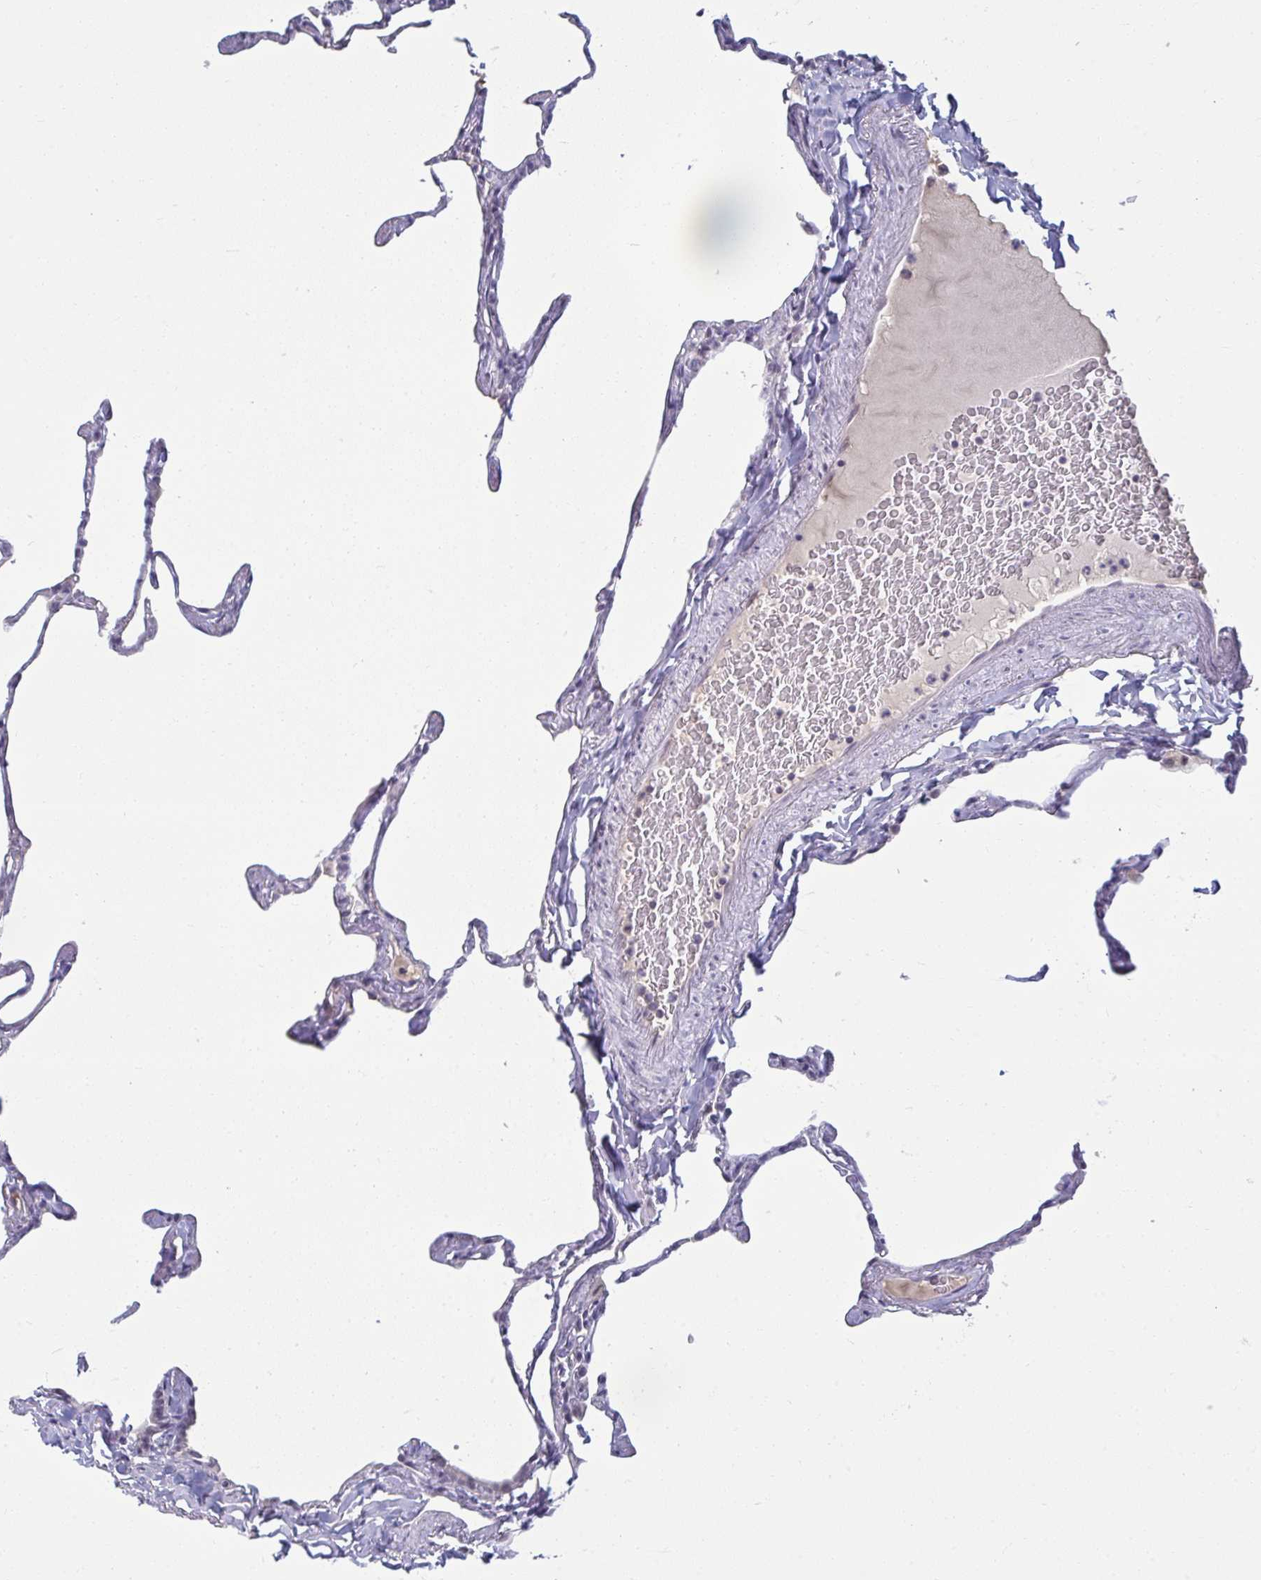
{"staining": {"intensity": "negative", "quantity": "none", "location": "none"}, "tissue": "lung", "cell_type": "Alveolar cells", "image_type": "normal", "snomed": [{"axis": "morphology", "description": "Normal tissue, NOS"}, {"axis": "topography", "description": "Lung"}], "caption": "Immunohistochemistry histopathology image of unremarkable lung: human lung stained with DAB (3,3'-diaminobenzidine) exhibits no significant protein staining in alveolar cells.", "gene": "RNASEH1", "patient": {"sex": "male", "age": 65}}